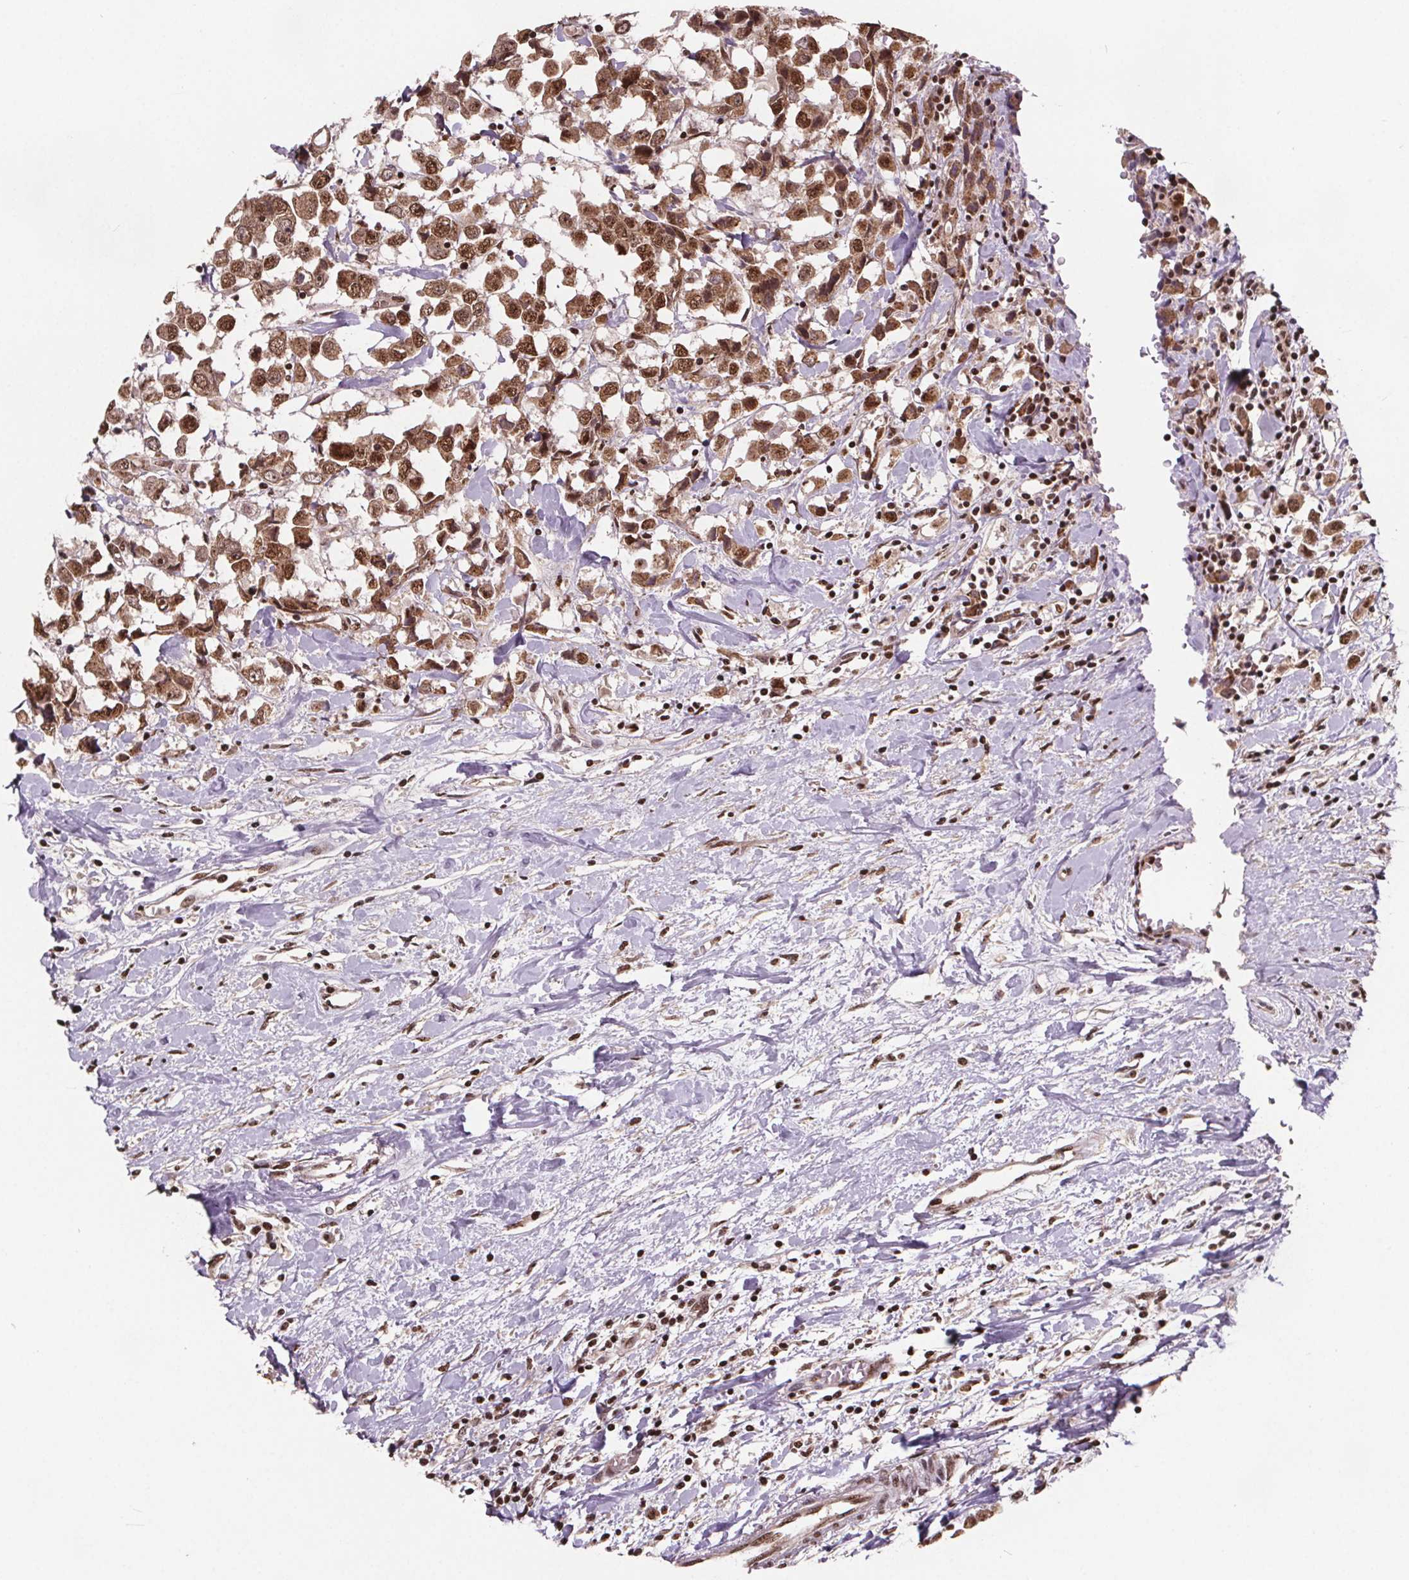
{"staining": {"intensity": "moderate", "quantity": ">75%", "location": "nuclear"}, "tissue": "breast cancer", "cell_type": "Tumor cells", "image_type": "cancer", "snomed": [{"axis": "morphology", "description": "Duct carcinoma"}, {"axis": "topography", "description": "Breast"}], "caption": "Tumor cells show medium levels of moderate nuclear staining in approximately >75% of cells in human breast cancer (intraductal carcinoma).", "gene": "JARID2", "patient": {"sex": "female", "age": 61}}